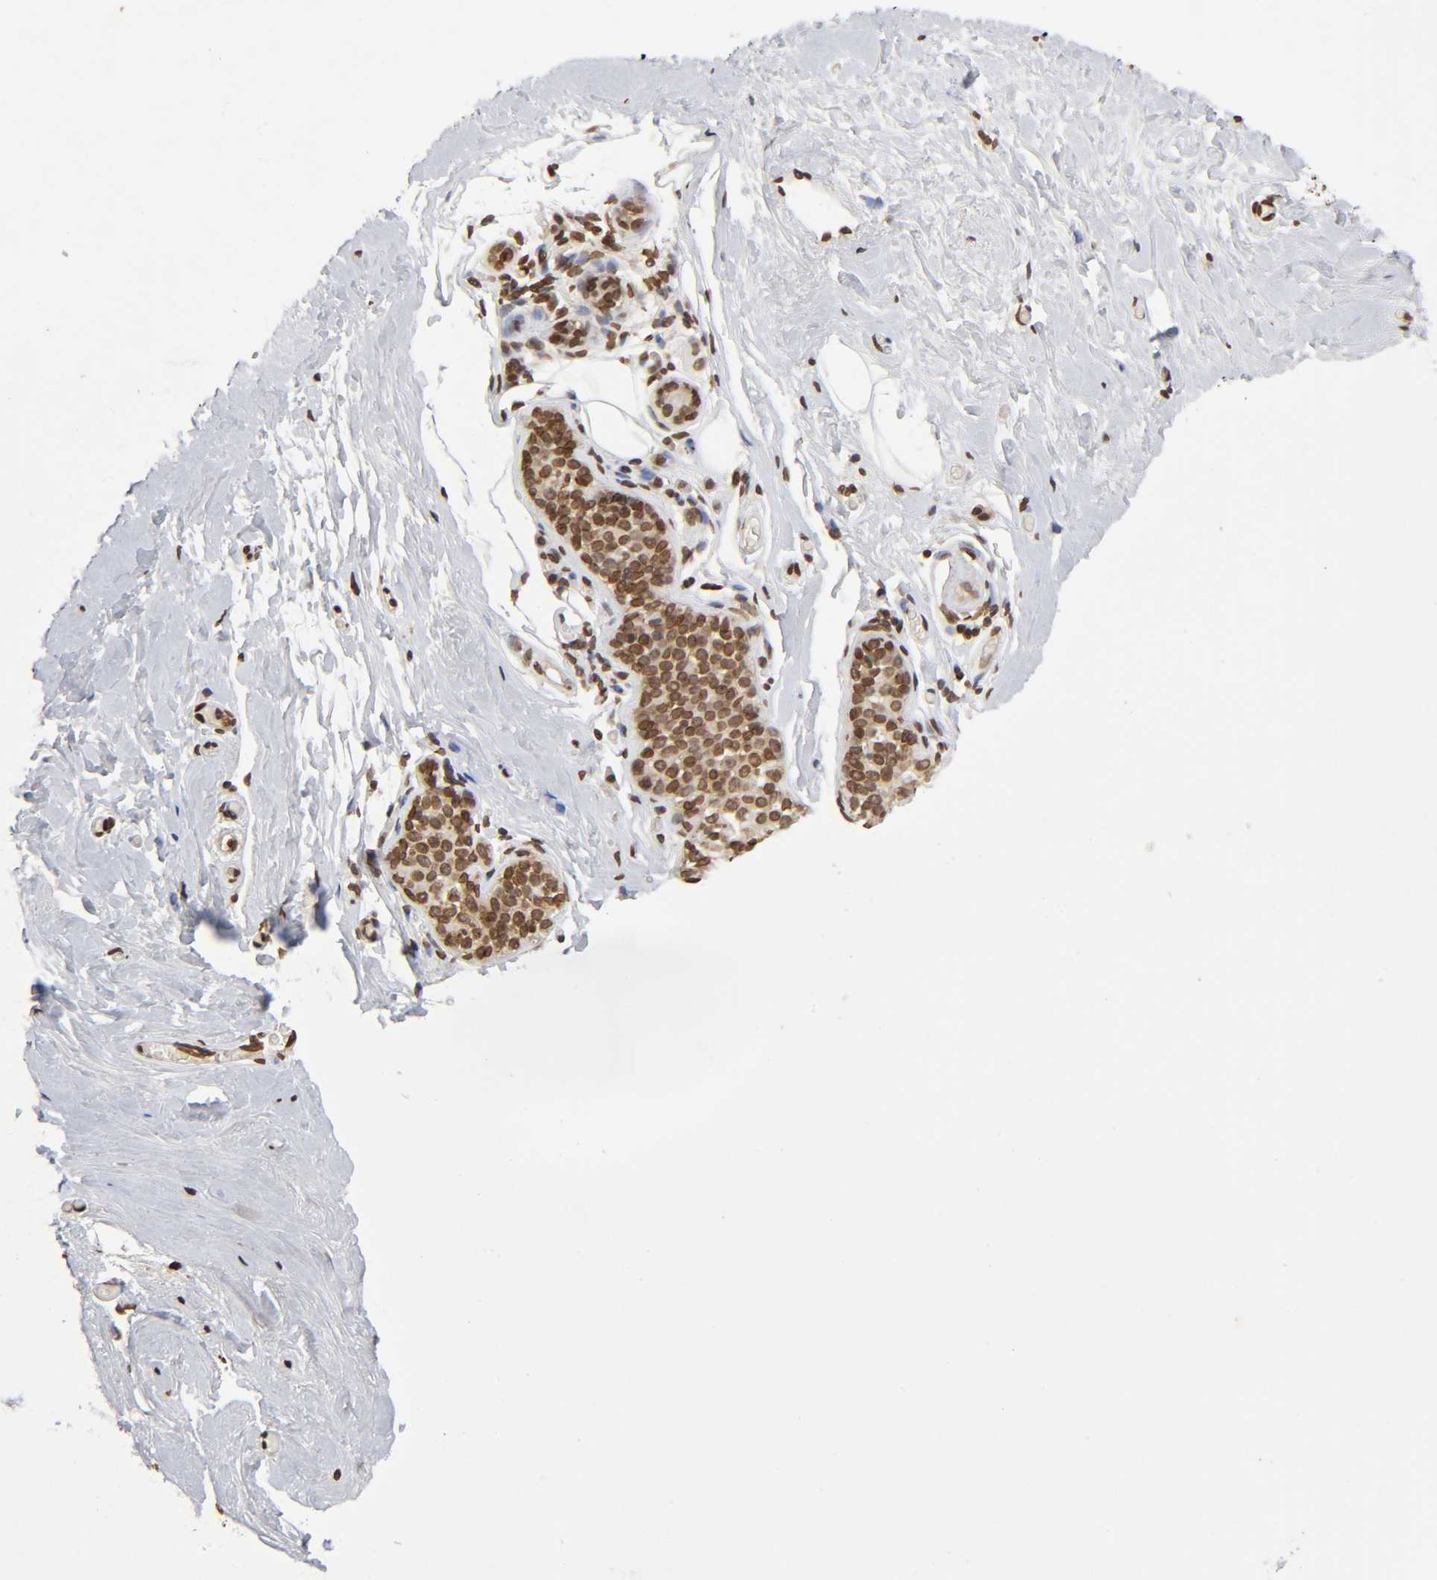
{"staining": {"intensity": "moderate", "quantity": ">75%", "location": "nuclear"}, "tissue": "breast", "cell_type": "Adipocytes", "image_type": "normal", "snomed": [{"axis": "morphology", "description": "Normal tissue, NOS"}, {"axis": "topography", "description": "Breast"}], "caption": "High-power microscopy captured an immunohistochemistry photomicrograph of benign breast, revealing moderate nuclear expression in approximately >75% of adipocytes. (IHC, brightfield microscopy, high magnification).", "gene": "MLLT6", "patient": {"sex": "female", "age": 75}}